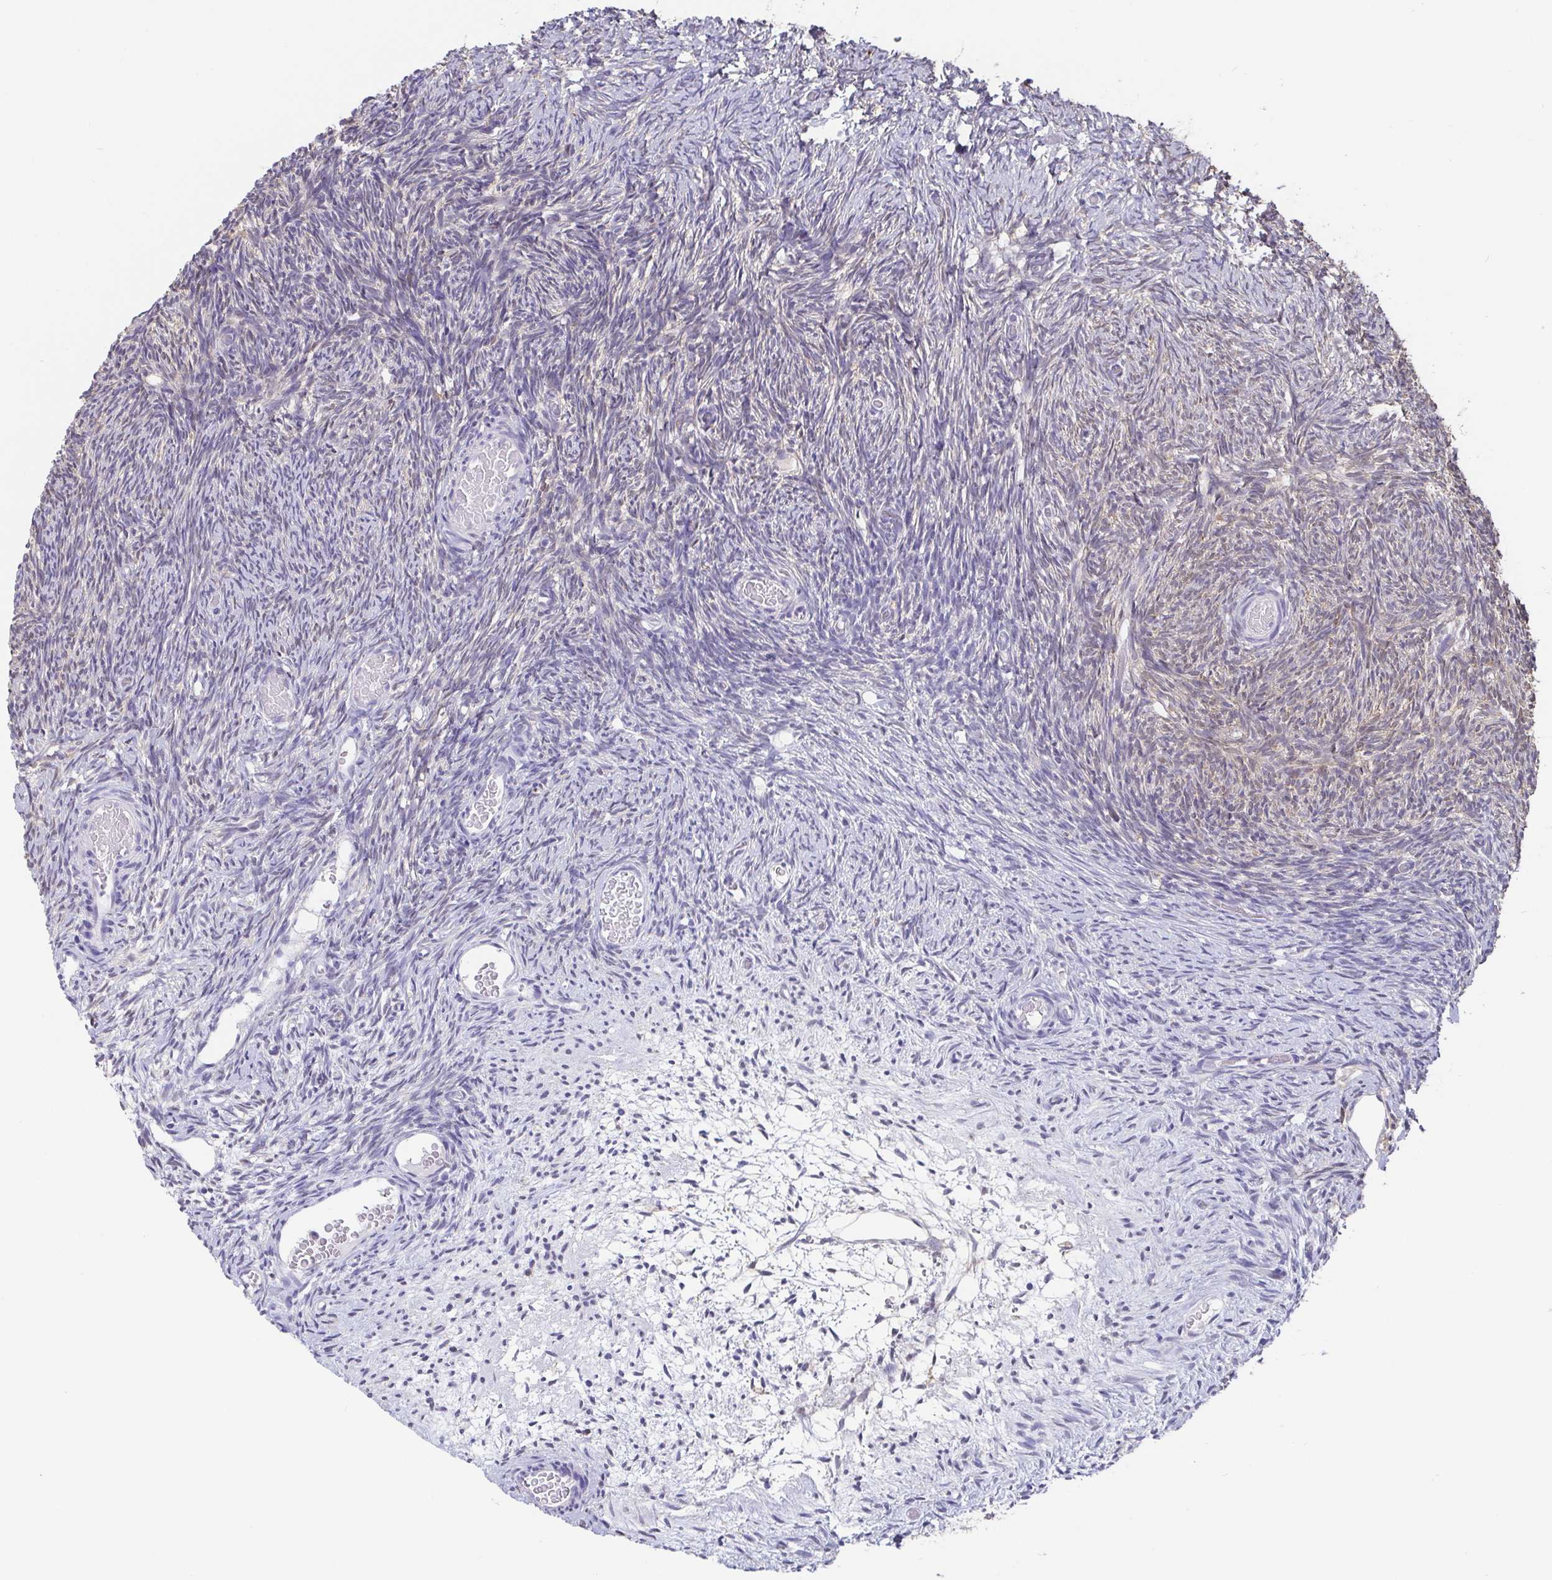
{"staining": {"intensity": "negative", "quantity": "none", "location": "none"}, "tissue": "ovary", "cell_type": "Follicle cells", "image_type": "normal", "snomed": [{"axis": "morphology", "description": "Normal tissue, NOS"}, {"axis": "topography", "description": "Ovary"}], "caption": "This is an IHC image of normal ovary. There is no staining in follicle cells.", "gene": "IDH1", "patient": {"sex": "female", "age": 39}}